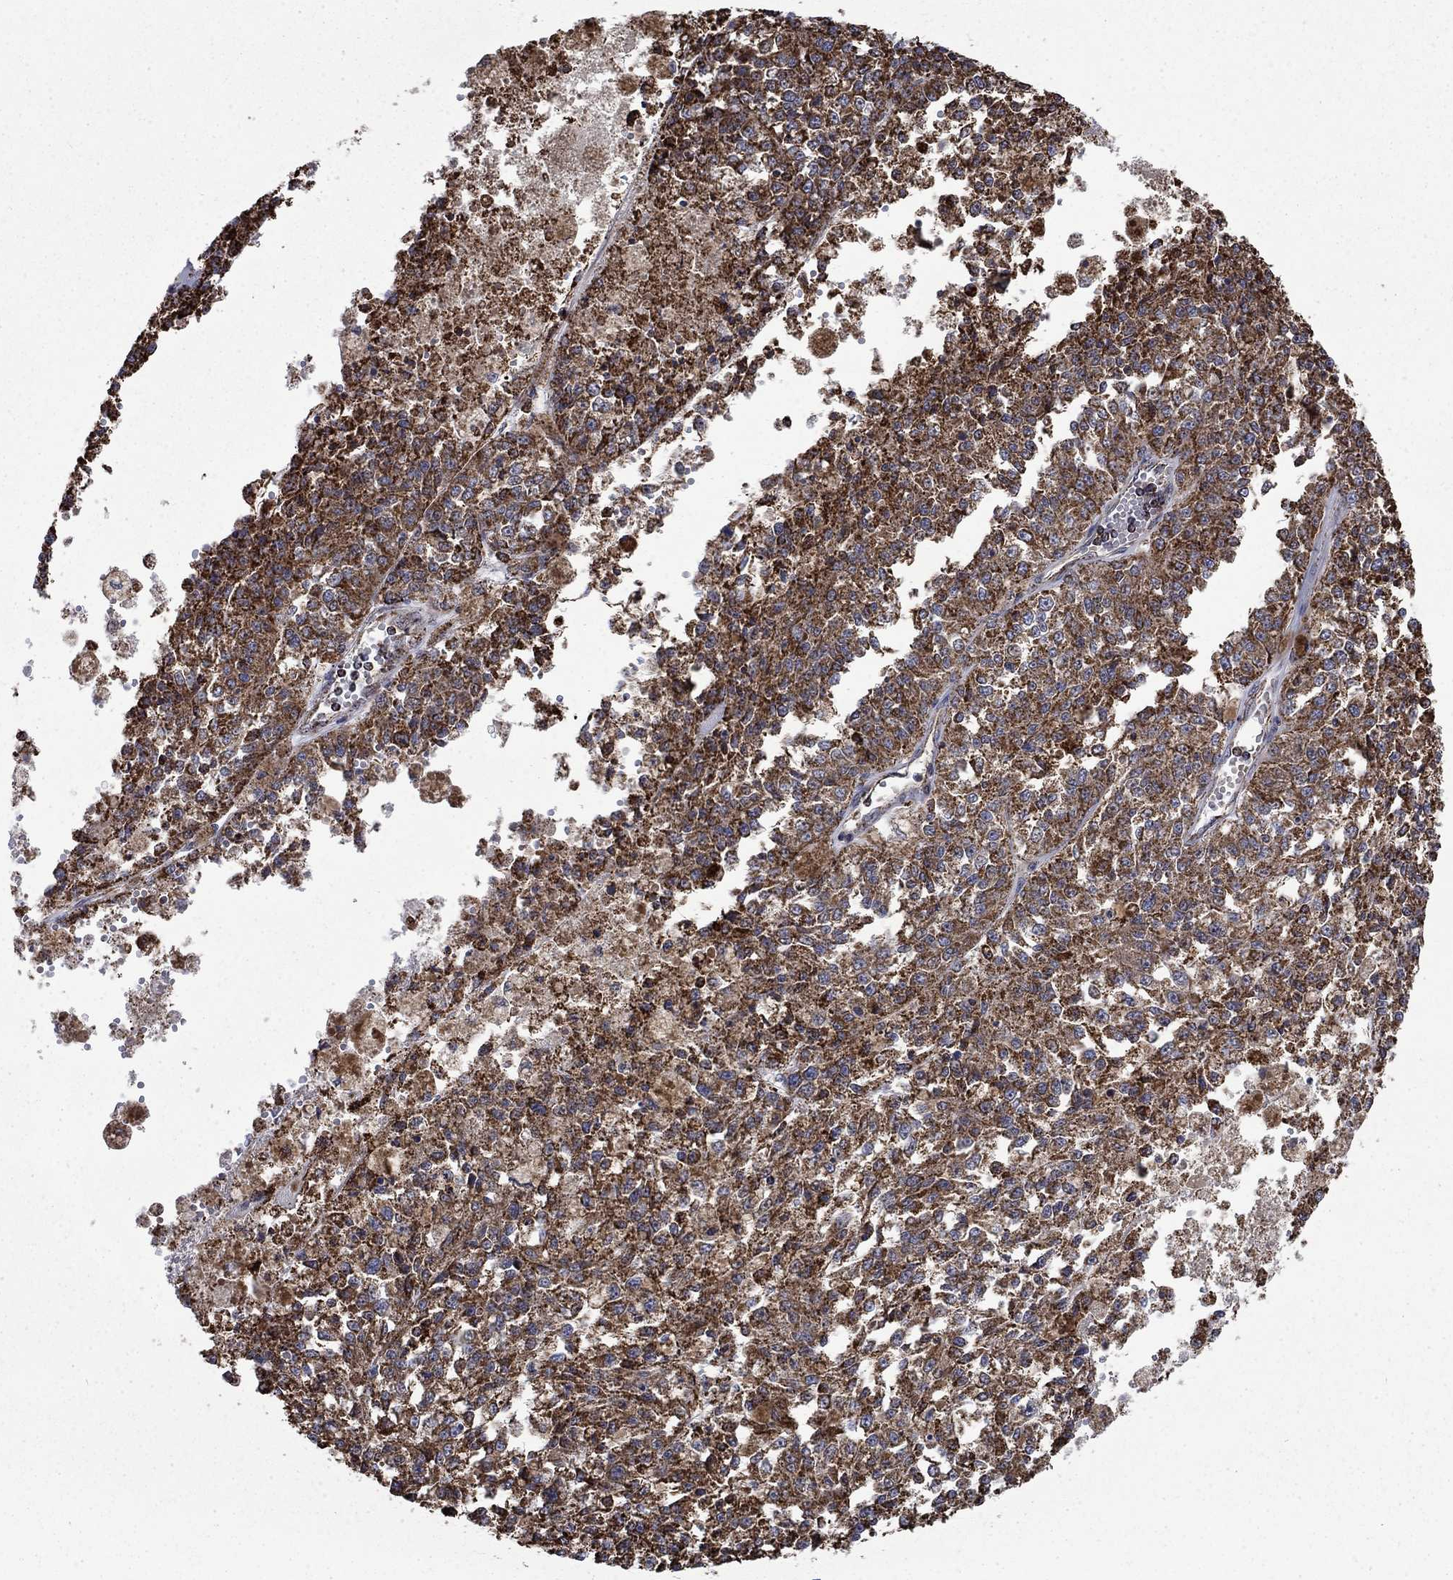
{"staining": {"intensity": "strong", "quantity": ">75%", "location": "cytoplasmic/membranous"}, "tissue": "melanoma", "cell_type": "Tumor cells", "image_type": "cancer", "snomed": [{"axis": "morphology", "description": "Malignant melanoma, Metastatic site"}, {"axis": "topography", "description": "Lymph node"}], "caption": "Approximately >75% of tumor cells in human malignant melanoma (metastatic site) show strong cytoplasmic/membranous protein expression as visualized by brown immunohistochemical staining.", "gene": "MOAP1", "patient": {"sex": "female", "age": 64}}